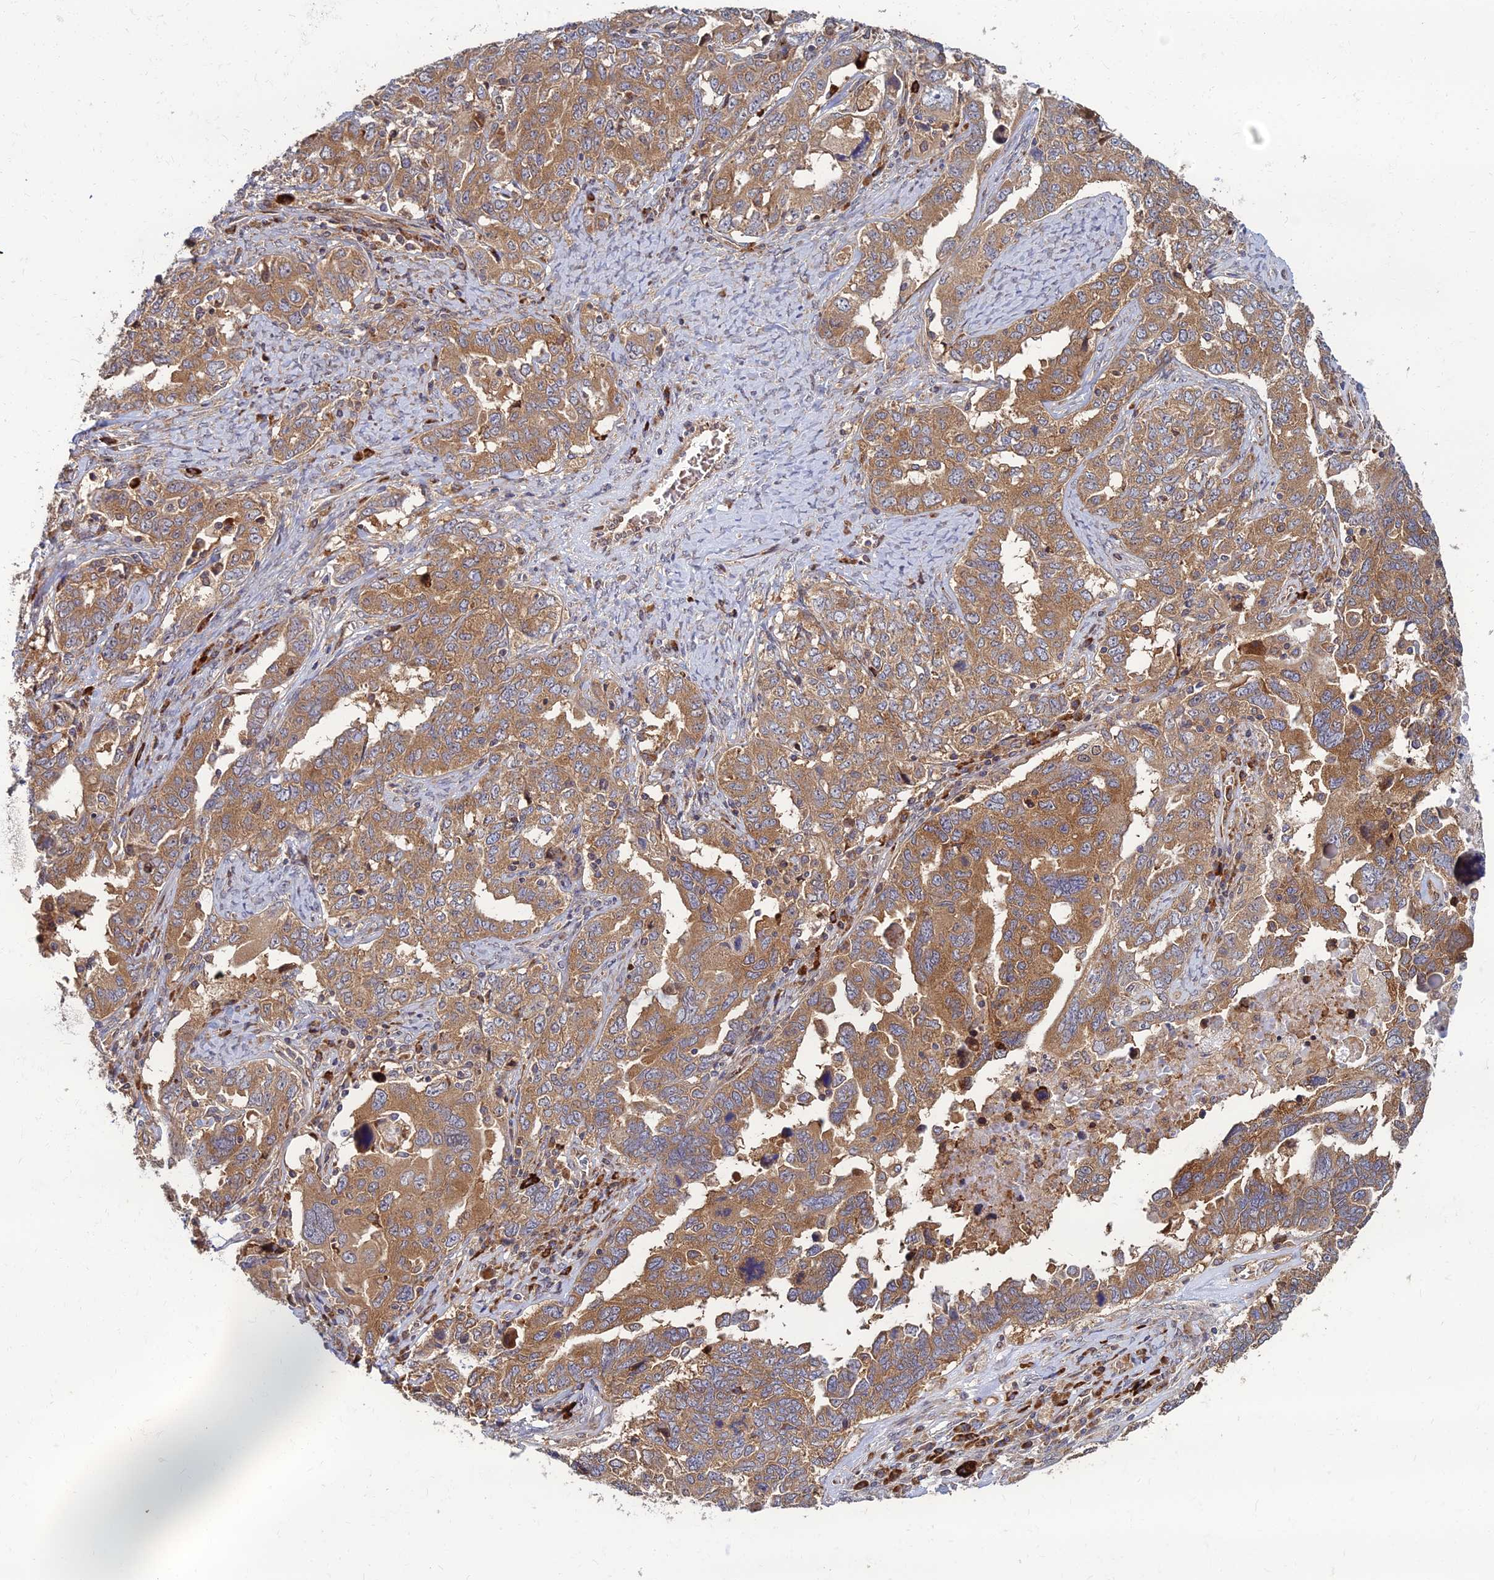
{"staining": {"intensity": "moderate", "quantity": ">75%", "location": "cytoplasmic/membranous"}, "tissue": "ovarian cancer", "cell_type": "Tumor cells", "image_type": "cancer", "snomed": [{"axis": "morphology", "description": "Carcinoma, endometroid"}, {"axis": "topography", "description": "Ovary"}], "caption": "This is a micrograph of IHC staining of ovarian cancer, which shows moderate positivity in the cytoplasmic/membranous of tumor cells.", "gene": "CCT6B", "patient": {"sex": "female", "age": 62}}